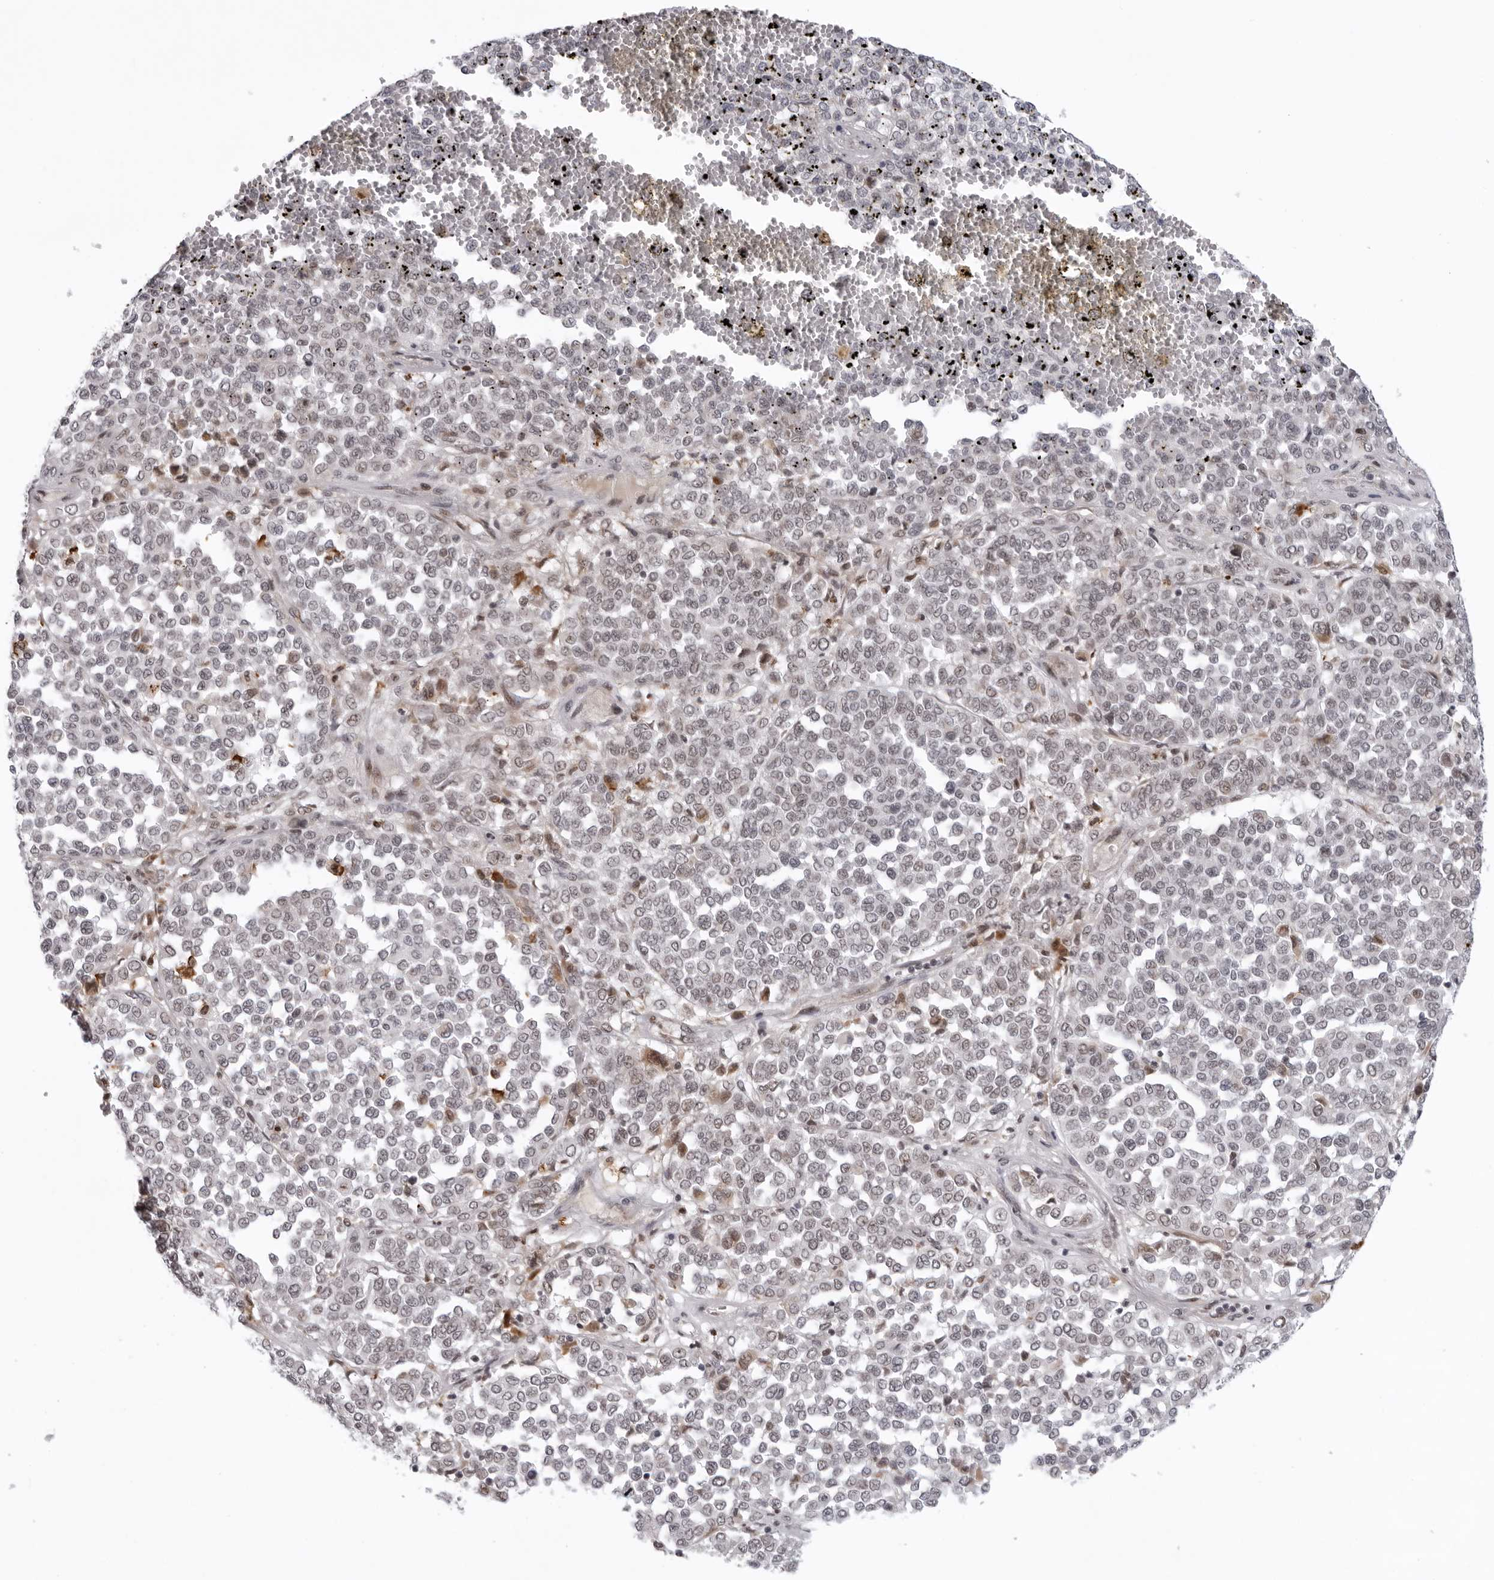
{"staining": {"intensity": "weak", "quantity": "<25%", "location": "nuclear"}, "tissue": "melanoma", "cell_type": "Tumor cells", "image_type": "cancer", "snomed": [{"axis": "morphology", "description": "Malignant melanoma, Metastatic site"}, {"axis": "topography", "description": "Pancreas"}], "caption": "An immunohistochemistry photomicrograph of melanoma is shown. There is no staining in tumor cells of melanoma.", "gene": "EXOSC10", "patient": {"sex": "female", "age": 30}}